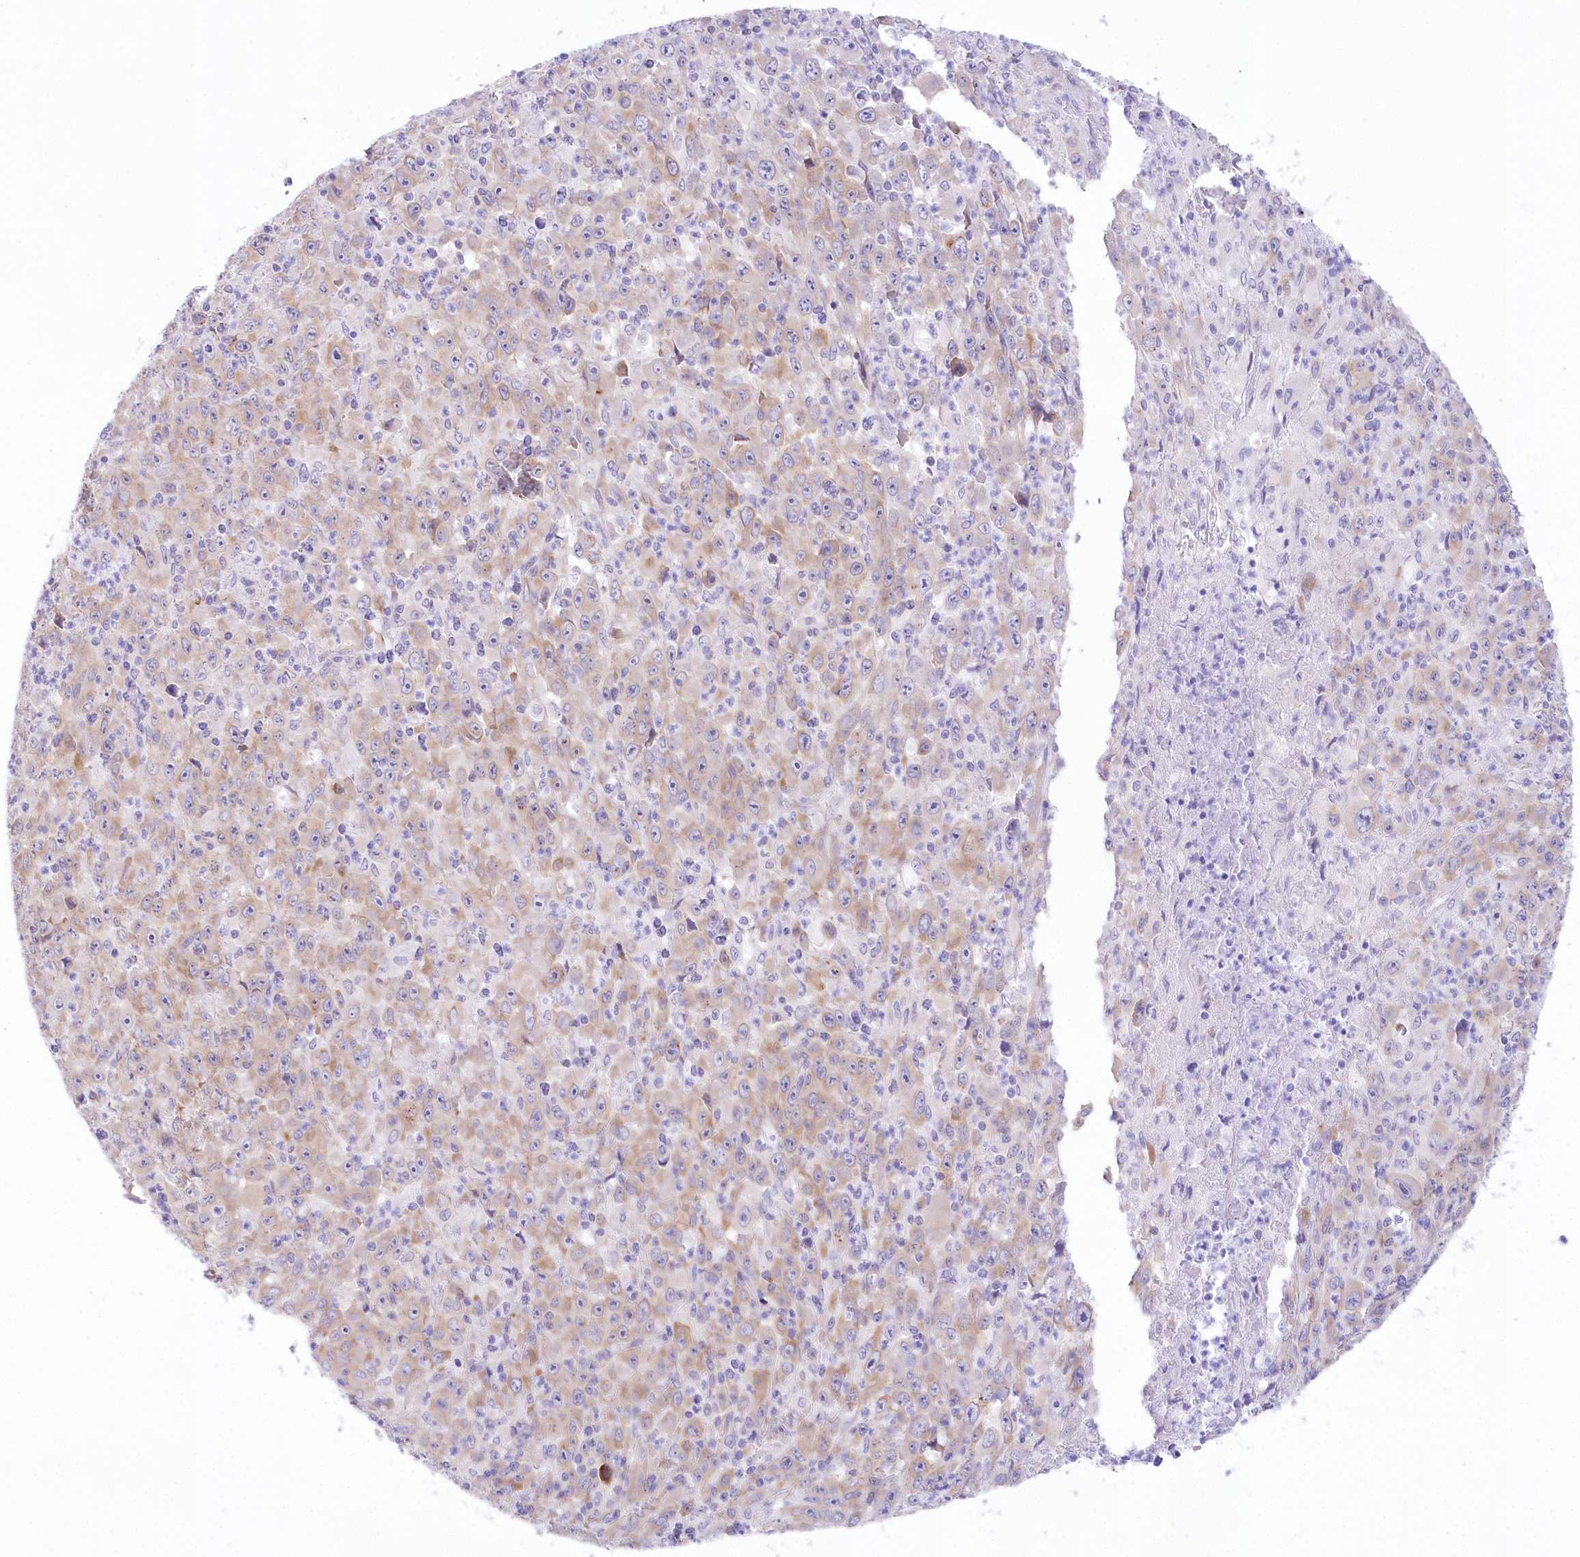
{"staining": {"intensity": "weak", "quantity": ">75%", "location": "cytoplasmic/membranous"}, "tissue": "melanoma", "cell_type": "Tumor cells", "image_type": "cancer", "snomed": [{"axis": "morphology", "description": "Malignant melanoma, Metastatic site"}, {"axis": "topography", "description": "Skin"}], "caption": "Human melanoma stained for a protein (brown) displays weak cytoplasmic/membranous positive expression in about >75% of tumor cells.", "gene": "CSN3", "patient": {"sex": "female", "age": 56}}